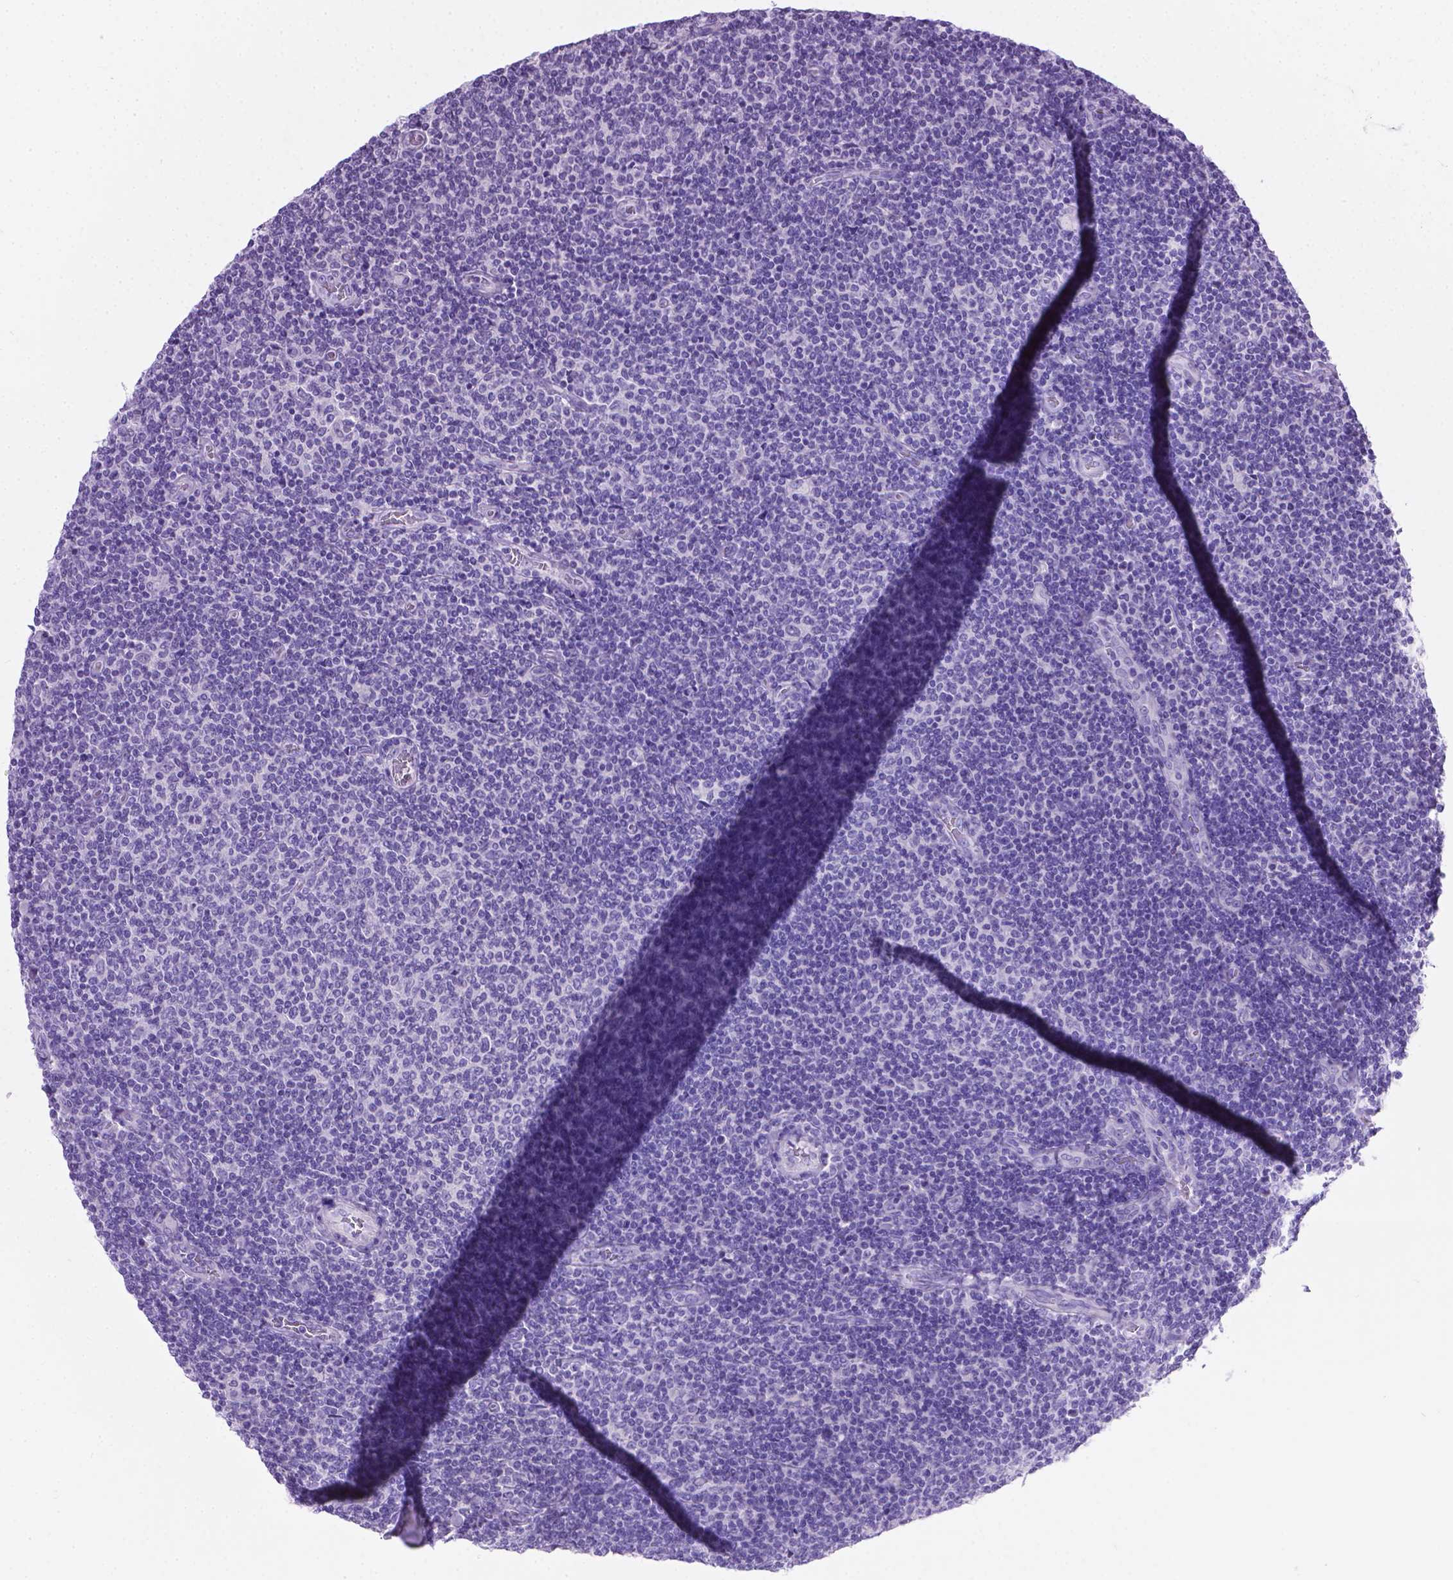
{"staining": {"intensity": "negative", "quantity": "none", "location": "none"}, "tissue": "lymphoma", "cell_type": "Tumor cells", "image_type": "cancer", "snomed": [{"axis": "morphology", "description": "Malignant lymphoma, non-Hodgkin's type, Low grade"}, {"axis": "topography", "description": "Lymph node"}], "caption": "Lymphoma was stained to show a protein in brown. There is no significant expression in tumor cells. The staining is performed using DAB brown chromogen with nuclei counter-stained in using hematoxylin.", "gene": "LELP1", "patient": {"sex": "male", "age": 52}}